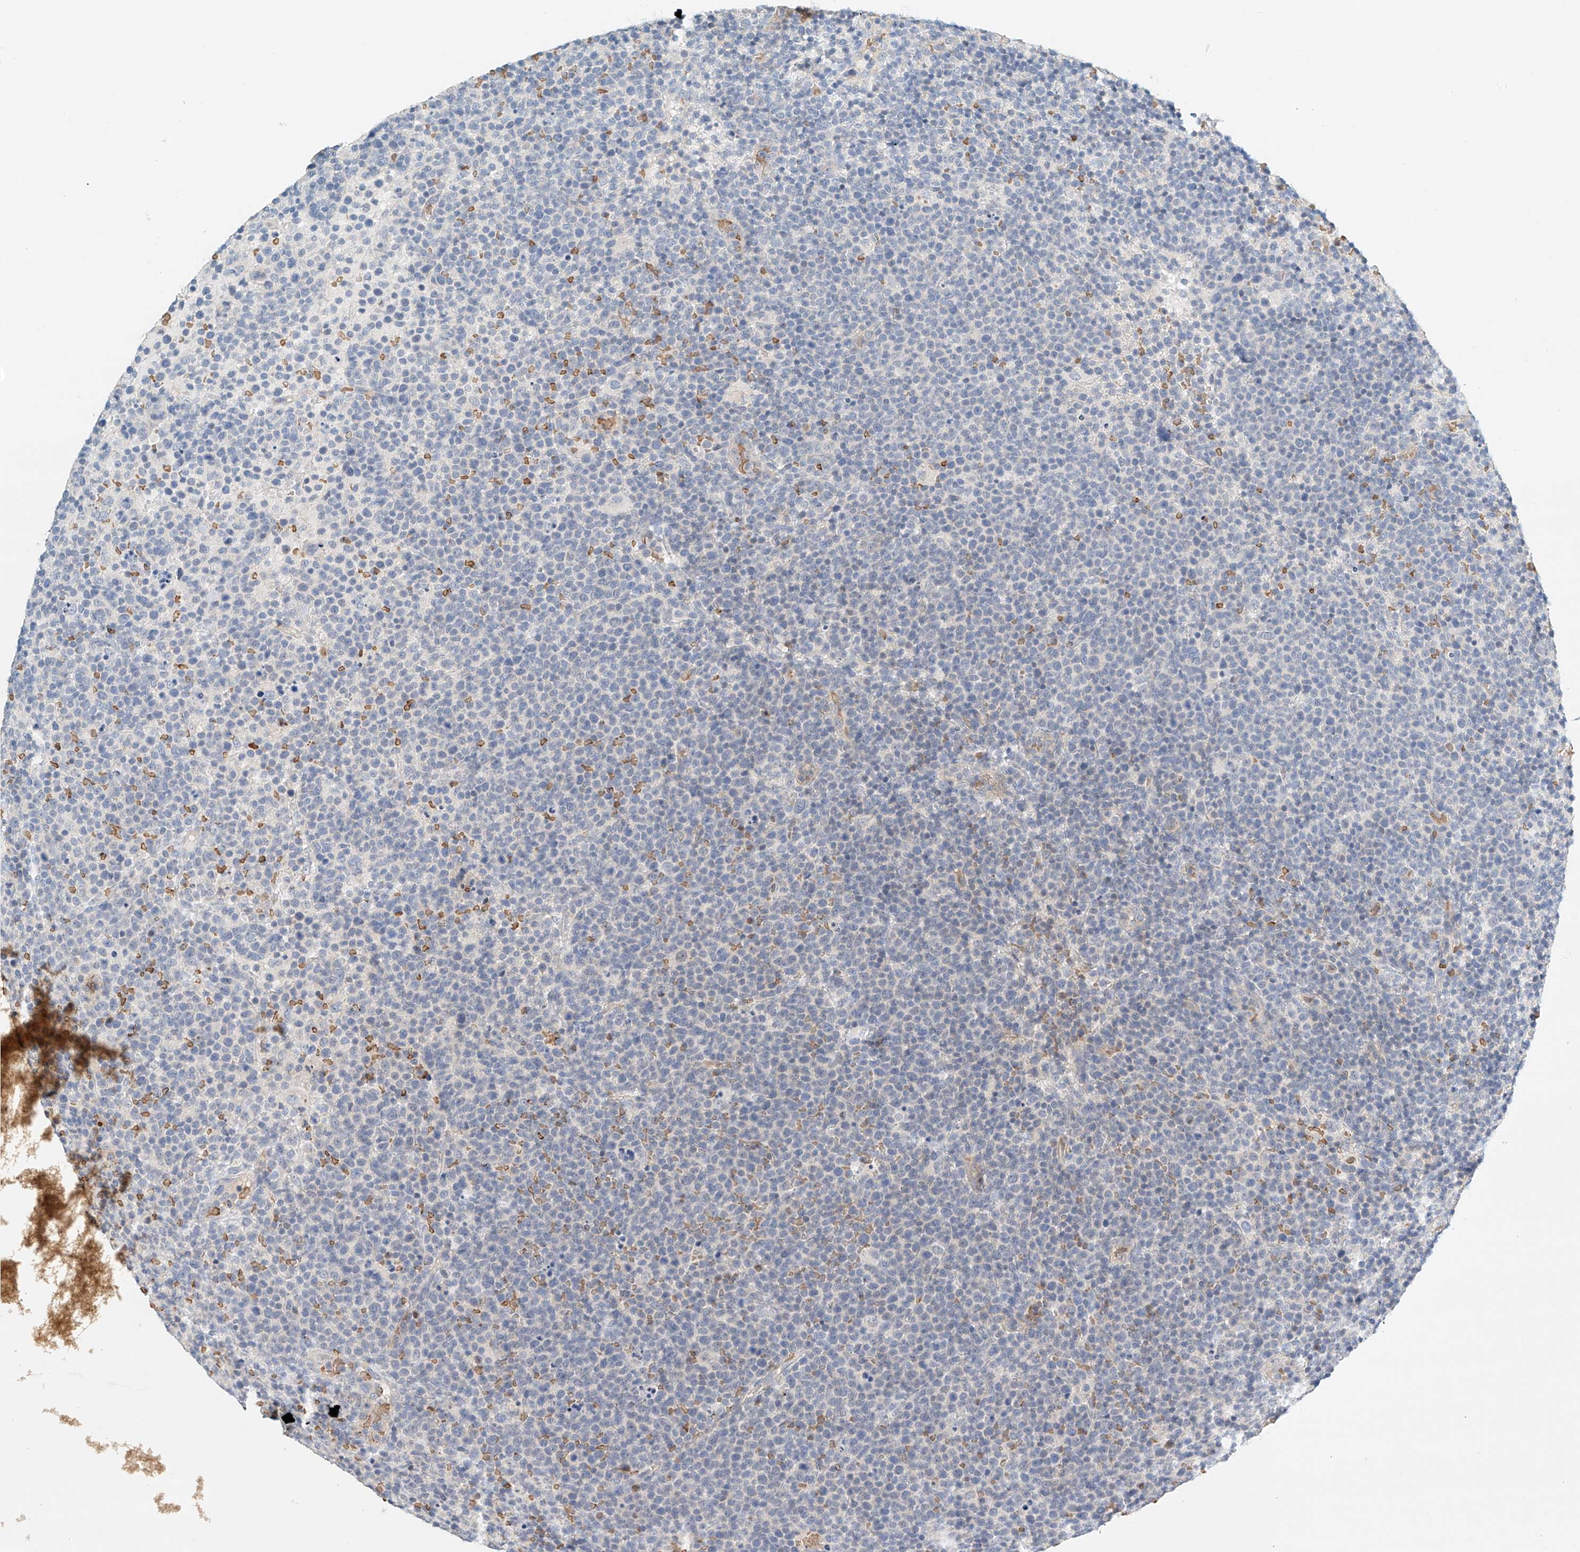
{"staining": {"intensity": "negative", "quantity": "none", "location": "none"}, "tissue": "lymphoma", "cell_type": "Tumor cells", "image_type": "cancer", "snomed": [{"axis": "morphology", "description": "Malignant lymphoma, non-Hodgkin's type, High grade"}, {"axis": "topography", "description": "Lymph node"}], "caption": "Immunohistochemical staining of human lymphoma exhibits no significant expression in tumor cells.", "gene": "RCAN3", "patient": {"sex": "male", "age": 61}}